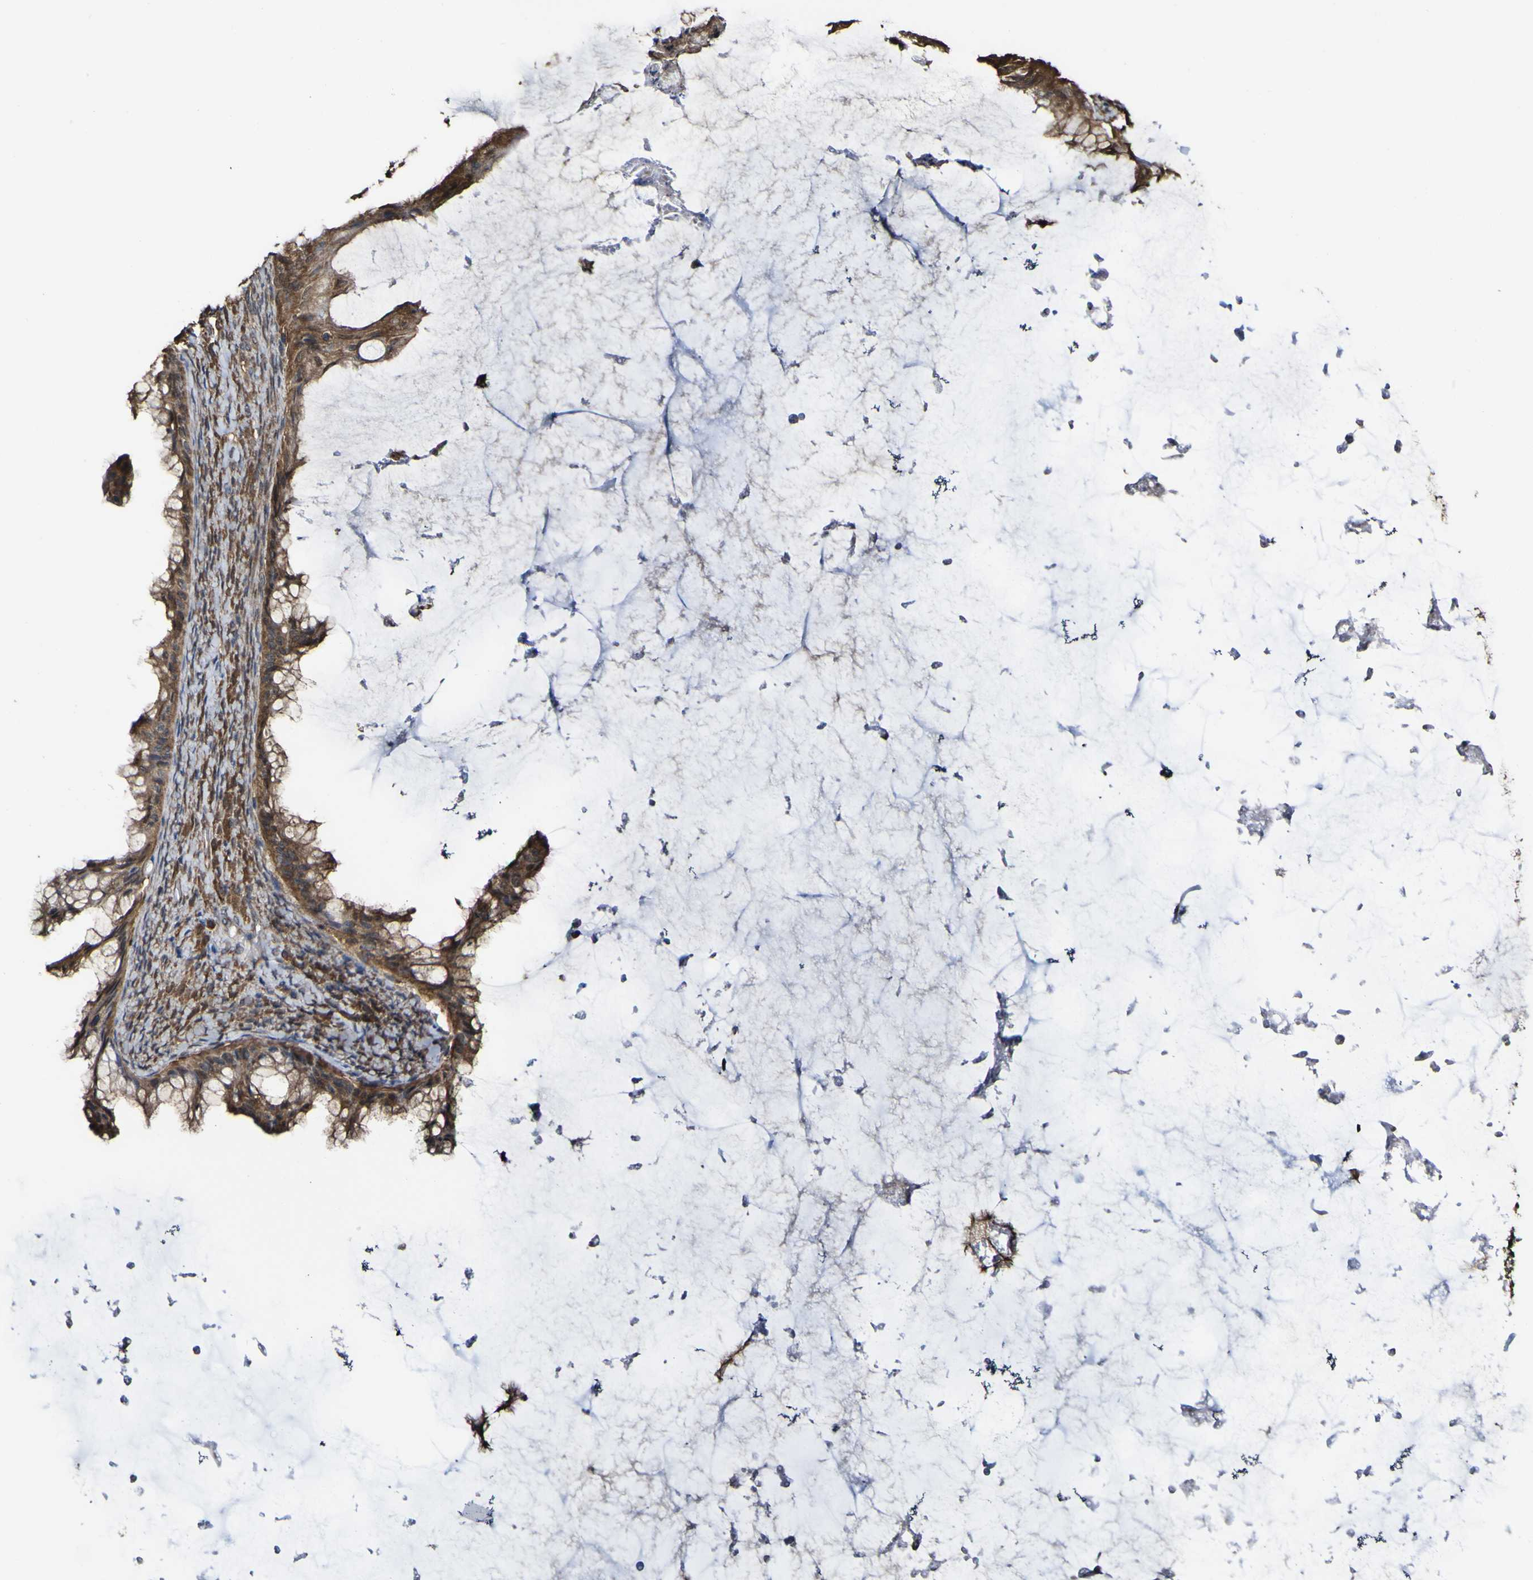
{"staining": {"intensity": "moderate", "quantity": ">75%", "location": "cytoplasmic/membranous"}, "tissue": "ovarian cancer", "cell_type": "Tumor cells", "image_type": "cancer", "snomed": [{"axis": "morphology", "description": "Cystadenocarcinoma, mucinous, NOS"}, {"axis": "topography", "description": "Ovary"}], "caption": "Tumor cells exhibit medium levels of moderate cytoplasmic/membranous expression in approximately >75% of cells in ovarian cancer. The staining was performed using DAB (3,3'-diaminobenzidine) to visualize the protein expression in brown, while the nuclei were stained in blue with hematoxylin (Magnification: 20x).", "gene": "PTPRR", "patient": {"sex": "female", "age": 61}}